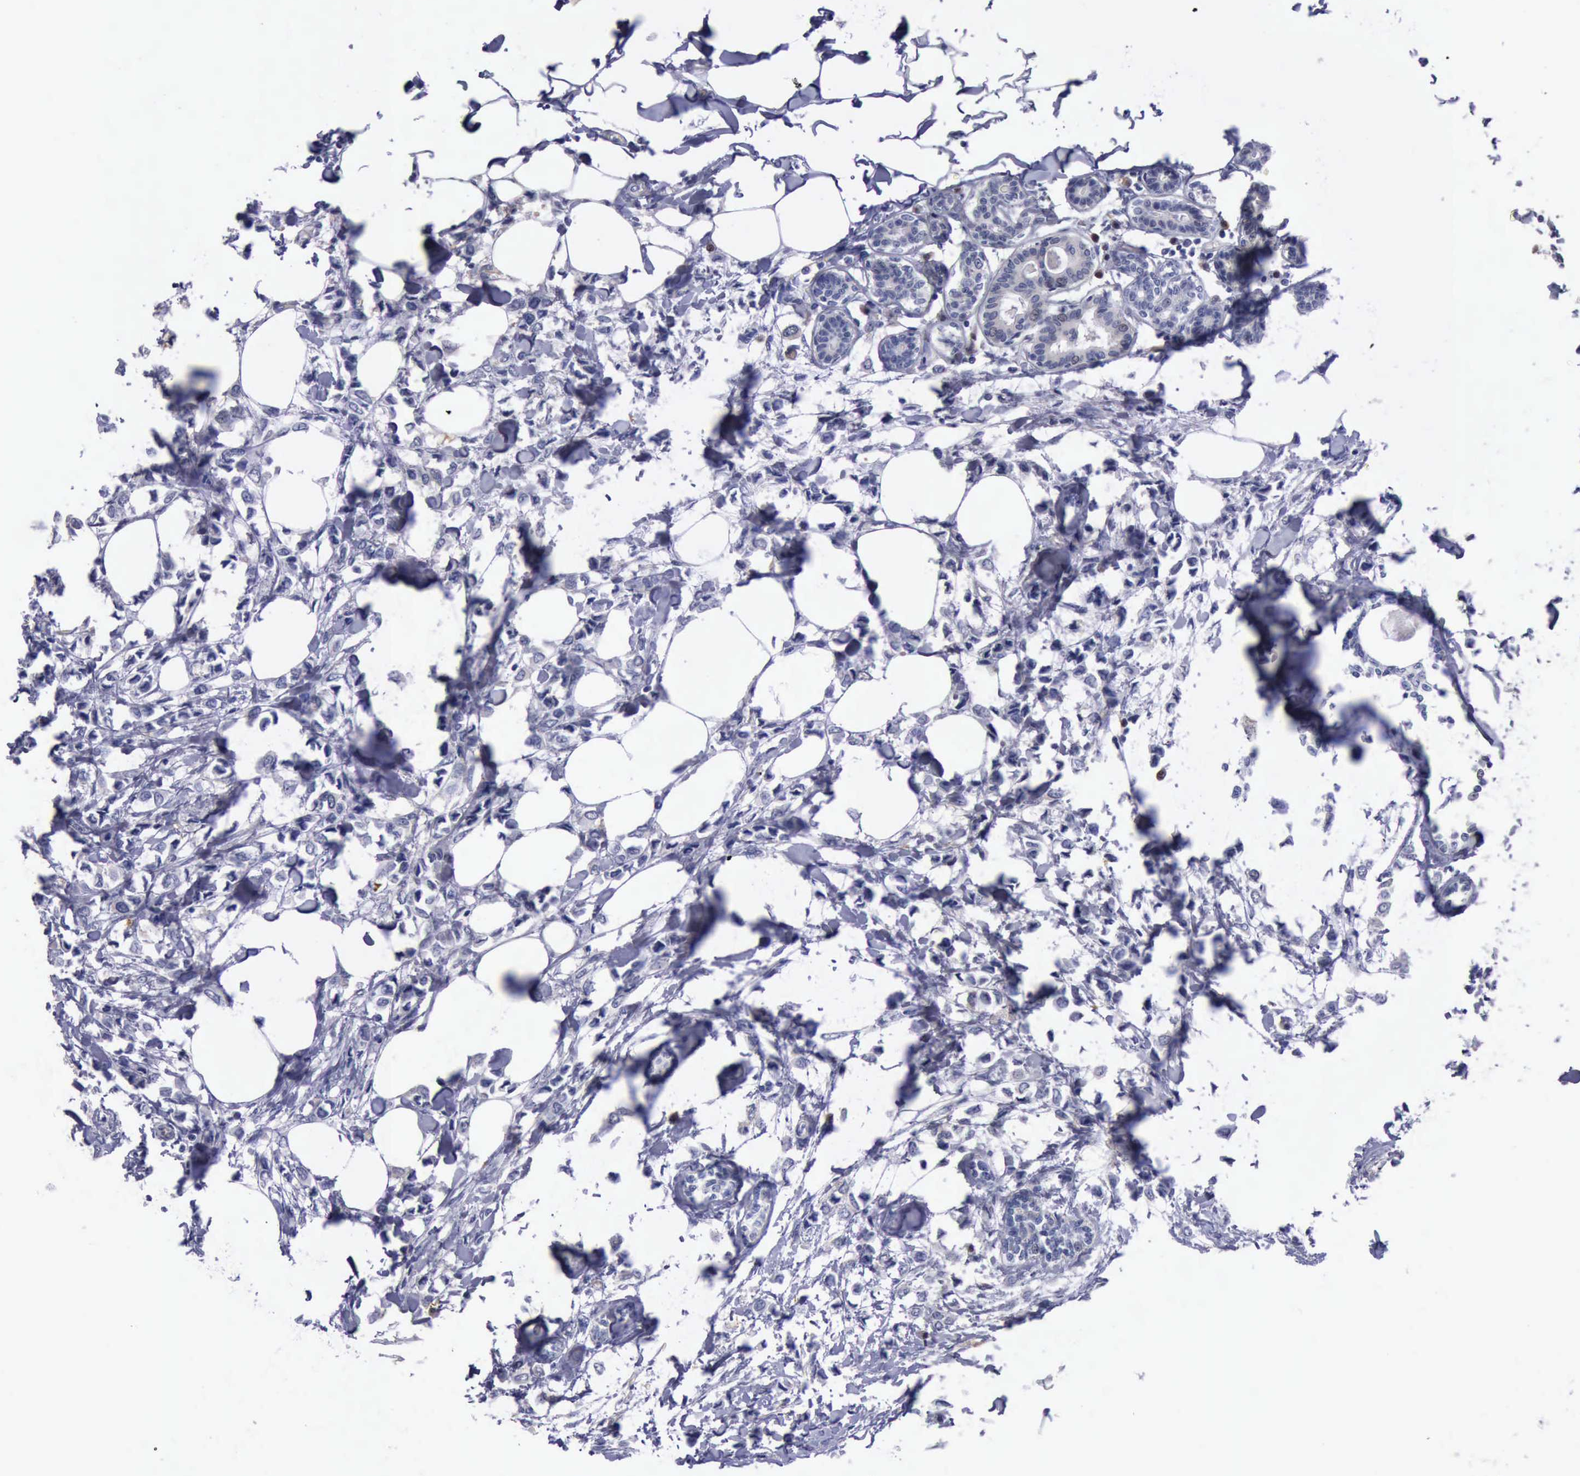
{"staining": {"intensity": "negative", "quantity": "none", "location": "none"}, "tissue": "breast cancer", "cell_type": "Tumor cells", "image_type": "cancer", "snomed": [{"axis": "morphology", "description": "Lobular carcinoma"}, {"axis": "topography", "description": "Breast"}], "caption": "A photomicrograph of breast cancer (lobular carcinoma) stained for a protein demonstrates no brown staining in tumor cells.", "gene": "CEP128", "patient": {"sex": "female", "age": 51}}